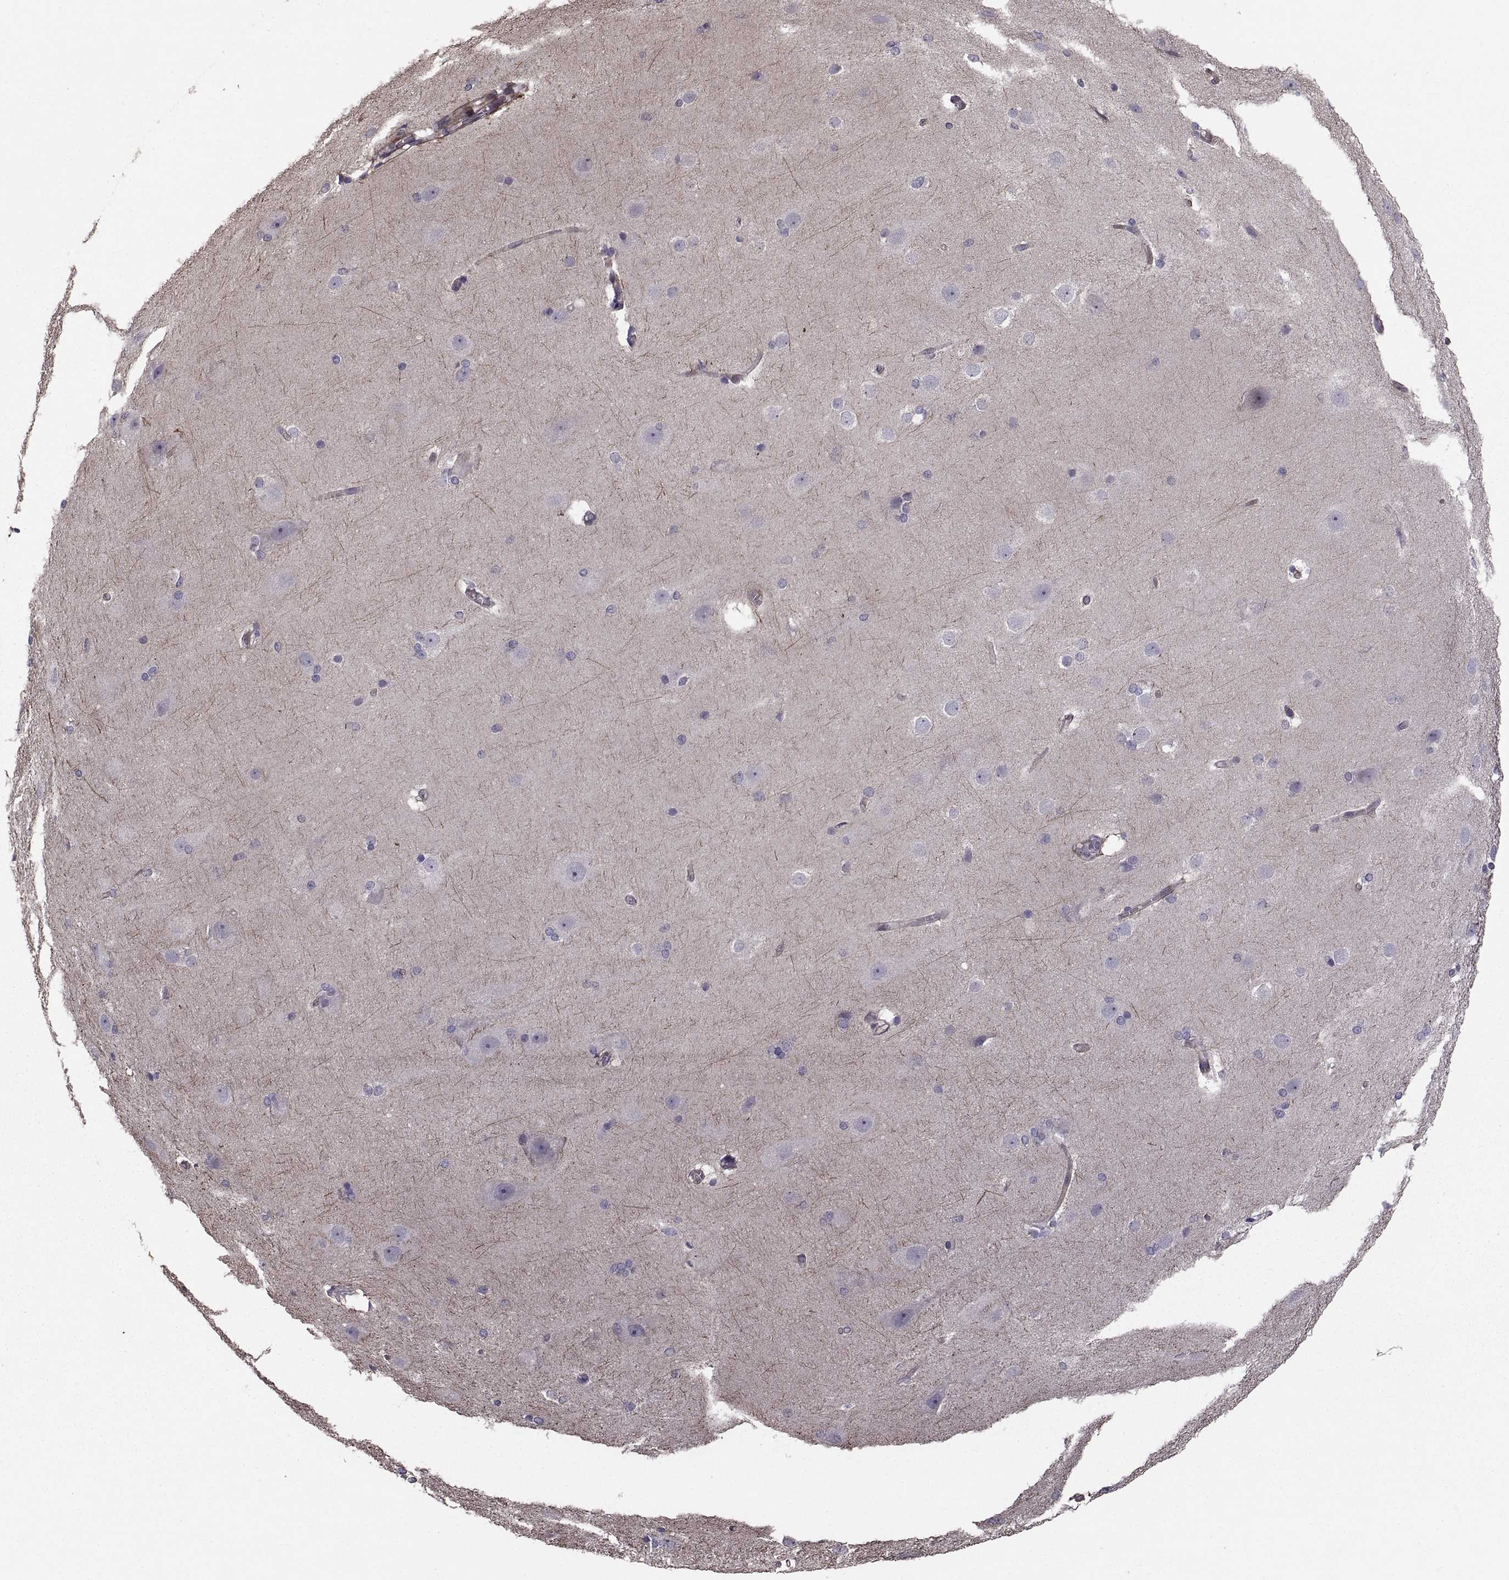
{"staining": {"intensity": "negative", "quantity": "none", "location": "none"}, "tissue": "hippocampus", "cell_type": "Glial cells", "image_type": "normal", "snomed": [{"axis": "morphology", "description": "Normal tissue, NOS"}, {"axis": "topography", "description": "Cerebral cortex"}, {"axis": "topography", "description": "Hippocampus"}], "caption": "Immunohistochemical staining of unremarkable hippocampus reveals no significant expression in glial cells. The staining was performed using DAB to visualize the protein expression in brown, while the nuclei were stained in blue with hematoxylin (Magnification: 20x).", "gene": "PMM2", "patient": {"sex": "female", "age": 19}}